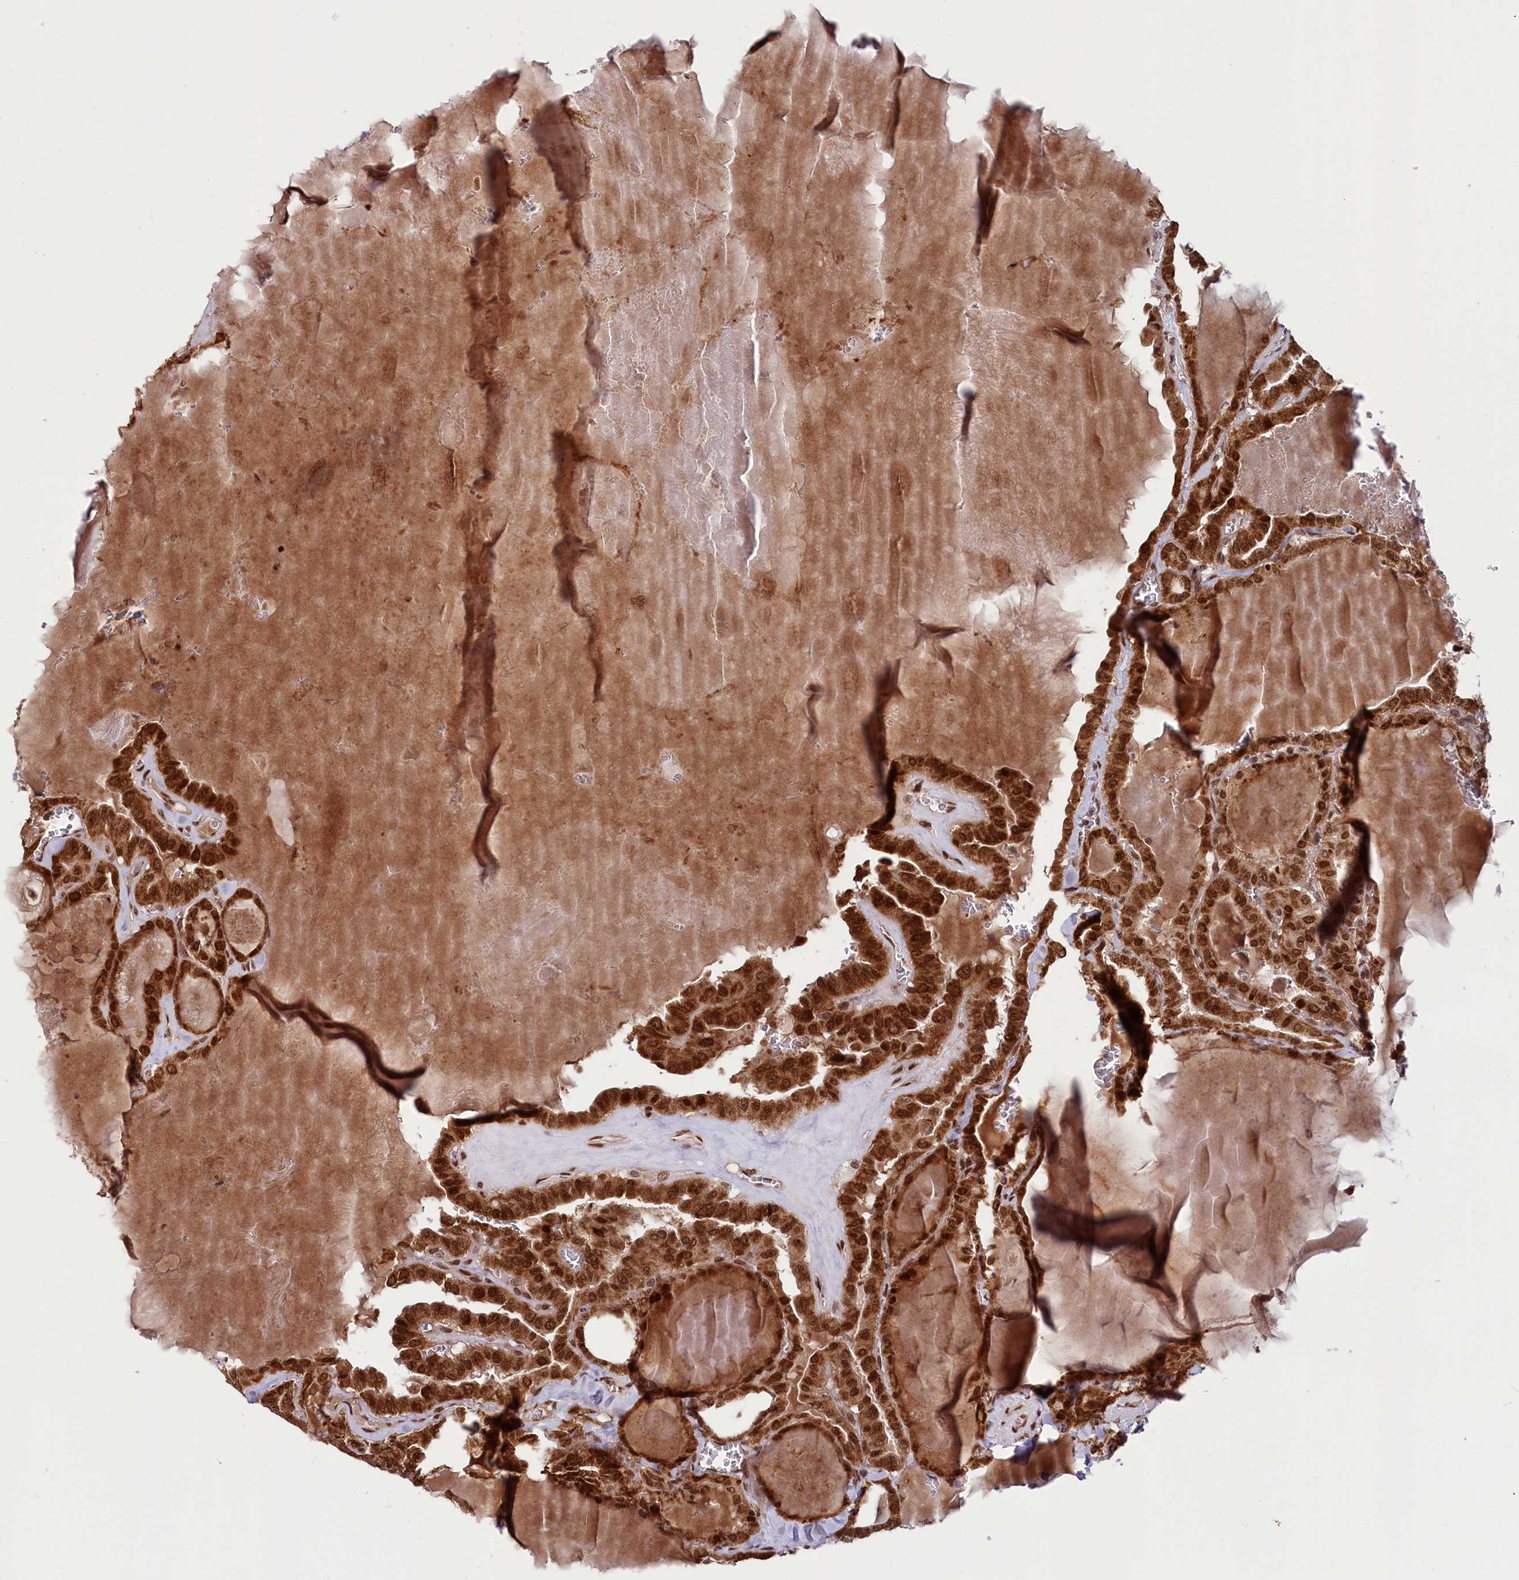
{"staining": {"intensity": "strong", "quantity": ">75%", "location": "cytoplasmic/membranous,nuclear"}, "tissue": "thyroid cancer", "cell_type": "Tumor cells", "image_type": "cancer", "snomed": [{"axis": "morphology", "description": "Papillary adenocarcinoma, NOS"}, {"axis": "topography", "description": "Thyroid gland"}], "caption": "Approximately >75% of tumor cells in thyroid cancer demonstrate strong cytoplasmic/membranous and nuclear protein staining as visualized by brown immunohistochemical staining.", "gene": "PHC3", "patient": {"sex": "male", "age": 52}}